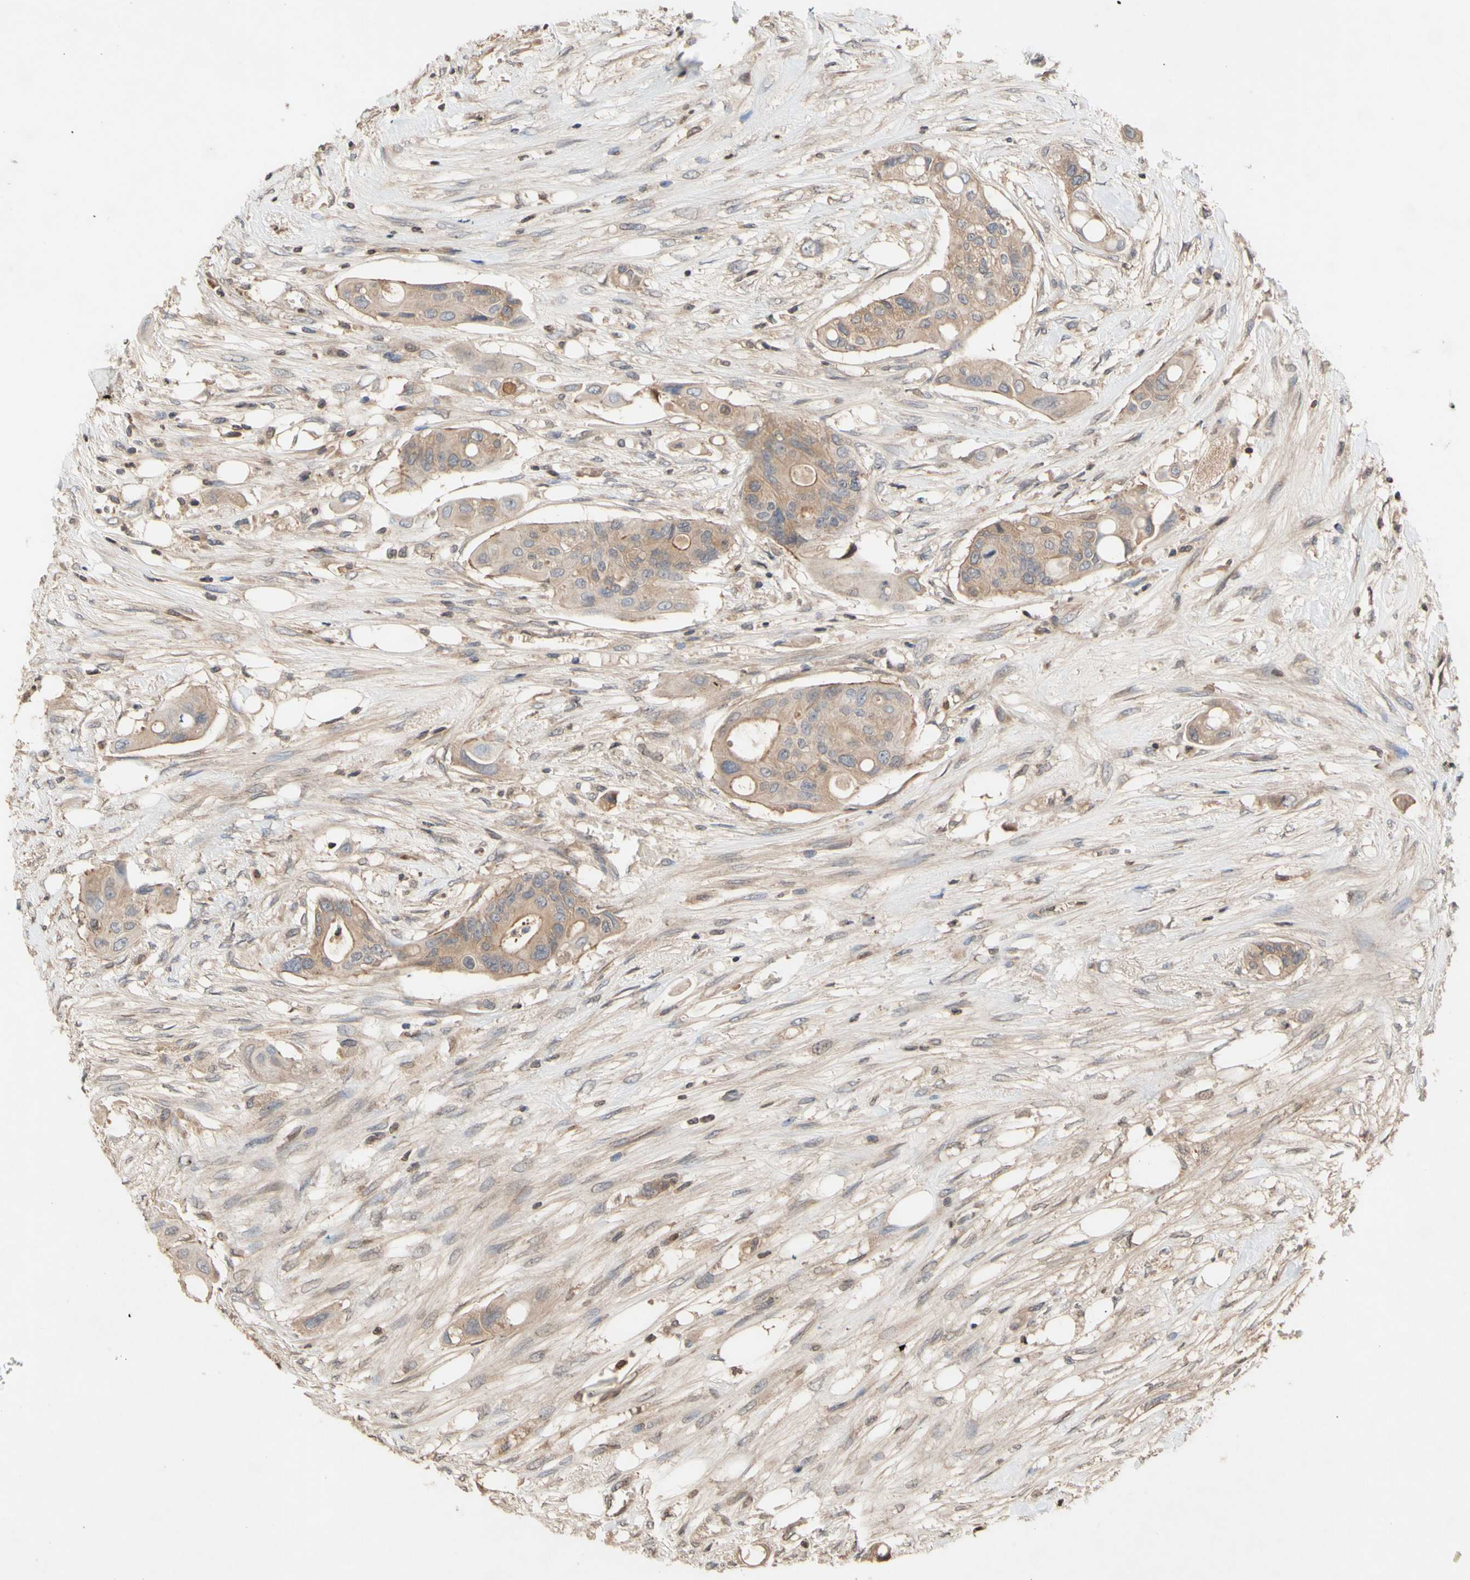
{"staining": {"intensity": "moderate", "quantity": ">75%", "location": "cytoplasmic/membranous"}, "tissue": "colorectal cancer", "cell_type": "Tumor cells", "image_type": "cancer", "snomed": [{"axis": "morphology", "description": "Adenocarcinoma, NOS"}, {"axis": "topography", "description": "Colon"}], "caption": "Immunohistochemistry (IHC) micrograph of neoplastic tissue: colorectal cancer (adenocarcinoma) stained using immunohistochemistry (IHC) reveals medium levels of moderate protein expression localized specifically in the cytoplasmic/membranous of tumor cells, appearing as a cytoplasmic/membranous brown color.", "gene": "NECTIN3", "patient": {"sex": "female", "age": 57}}